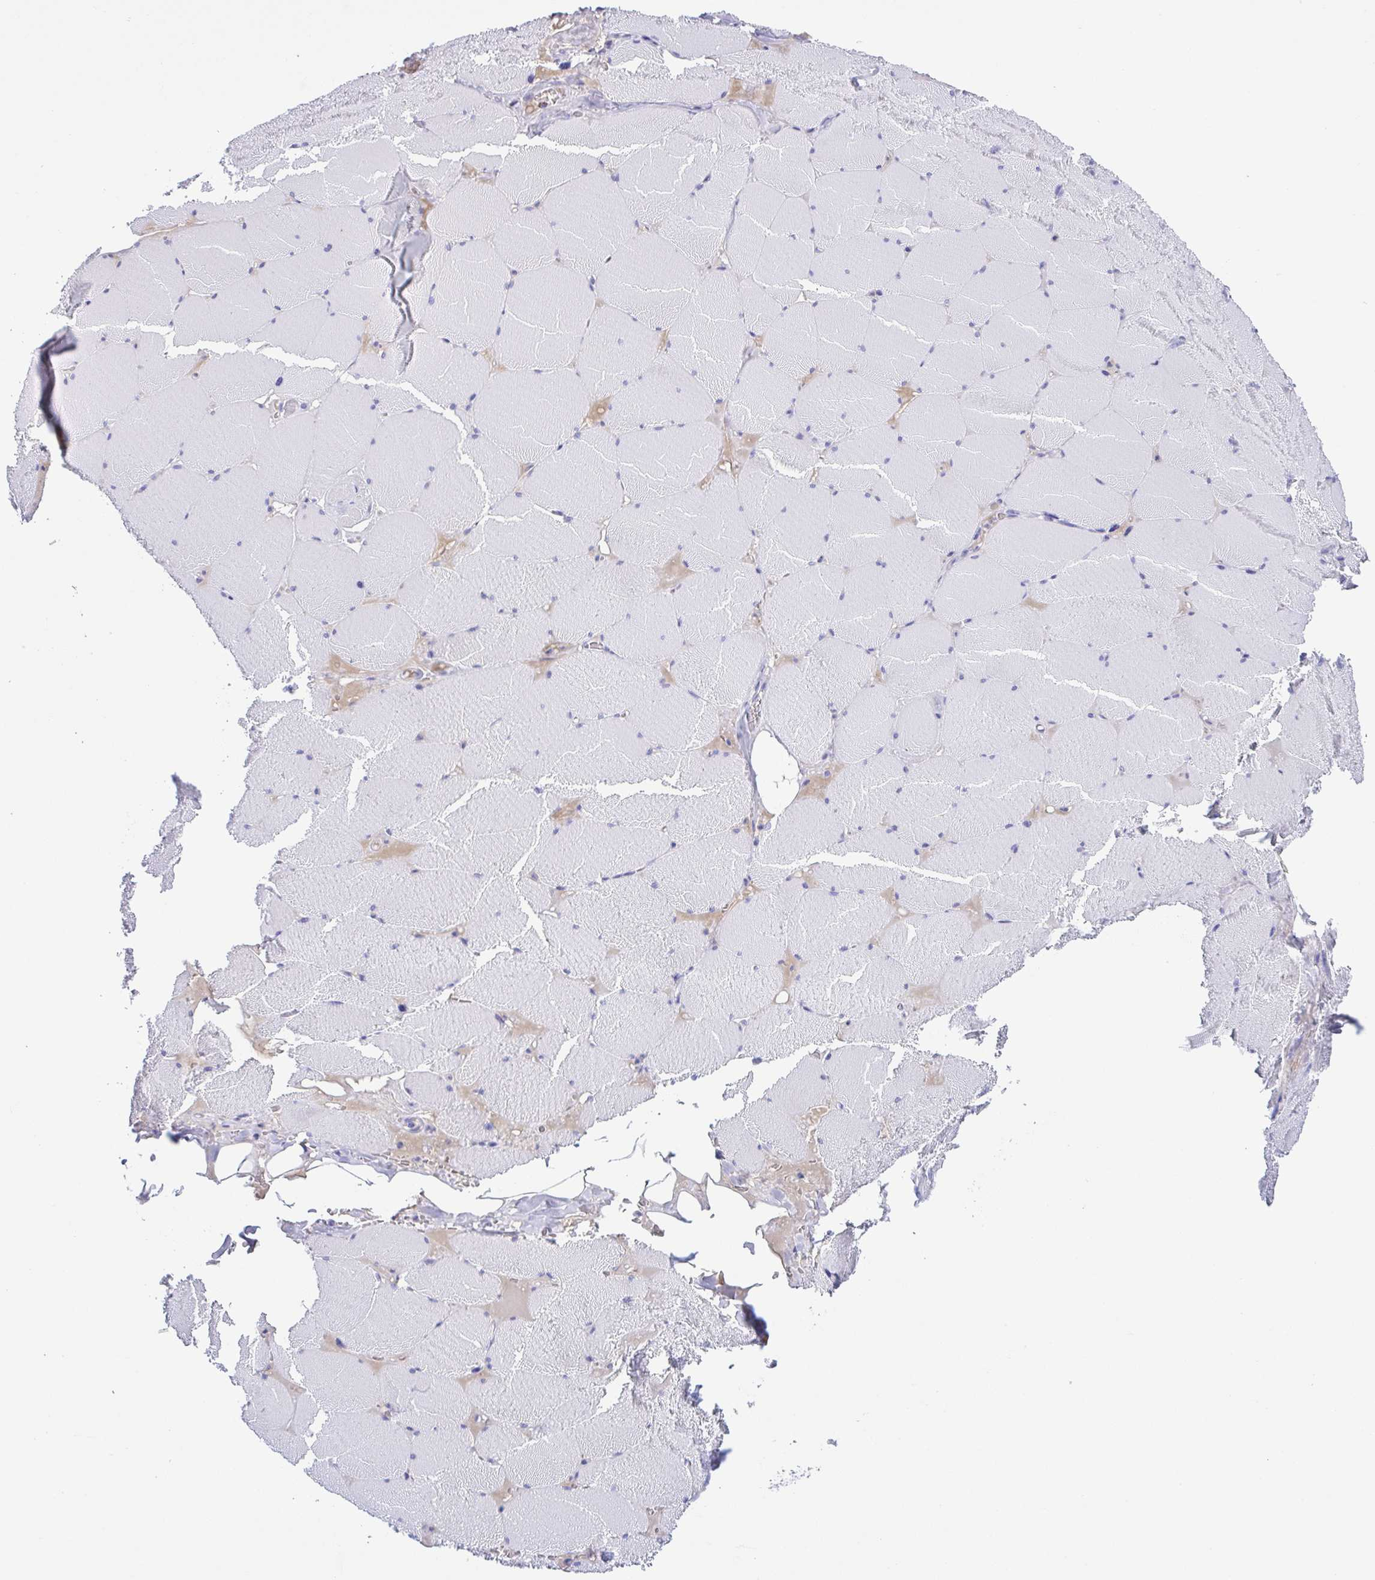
{"staining": {"intensity": "negative", "quantity": "none", "location": "none"}, "tissue": "skeletal muscle", "cell_type": "Myocytes", "image_type": "normal", "snomed": [{"axis": "morphology", "description": "Normal tissue, NOS"}, {"axis": "topography", "description": "Skeletal muscle"}, {"axis": "topography", "description": "Head-Neck"}], "caption": "IHC image of unremarkable skeletal muscle stained for a protein (brown), which shows no expression in myocytes.", "gene": "A1BG", "patient": {"sex": "male", "age": 66}}